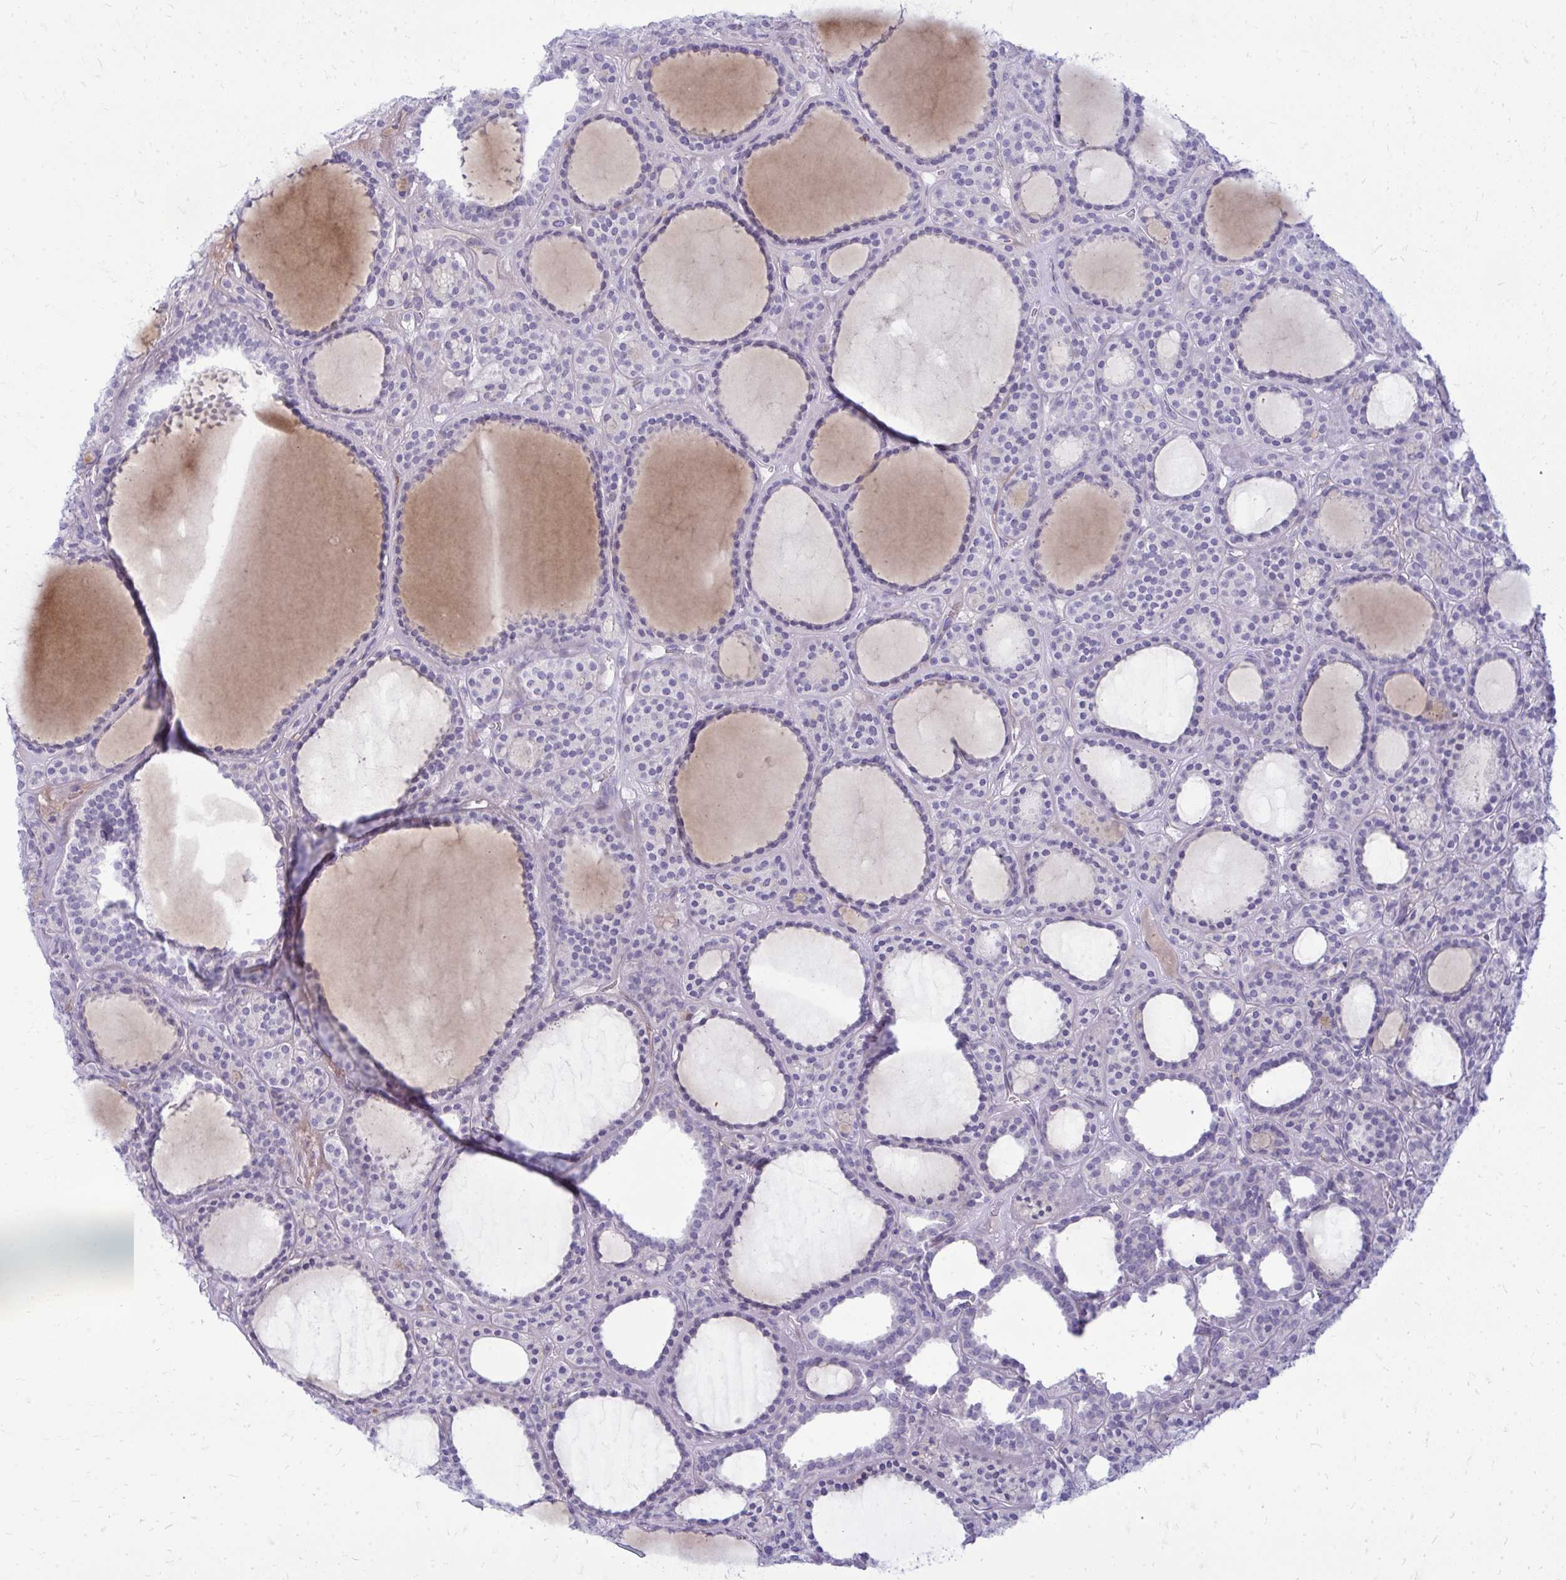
{"staining": {"intensity": "negative", "quantity": "none", "location": "none"}, "tissue": "thyroid cancer", "cell_type": "Tumor cells", "image_type": "cancer", "snomed": [{"axis": "morphology", "description": "Follicular adenoma carcinoma, NOS"}, {"axis": "topography", "description": "Thyroid gland"}], "caption": "Tumor cells show no significant expression in thyroid cancer.", "gene": "TSPEAR", "patient": {"sex": "female", "age": 63}}